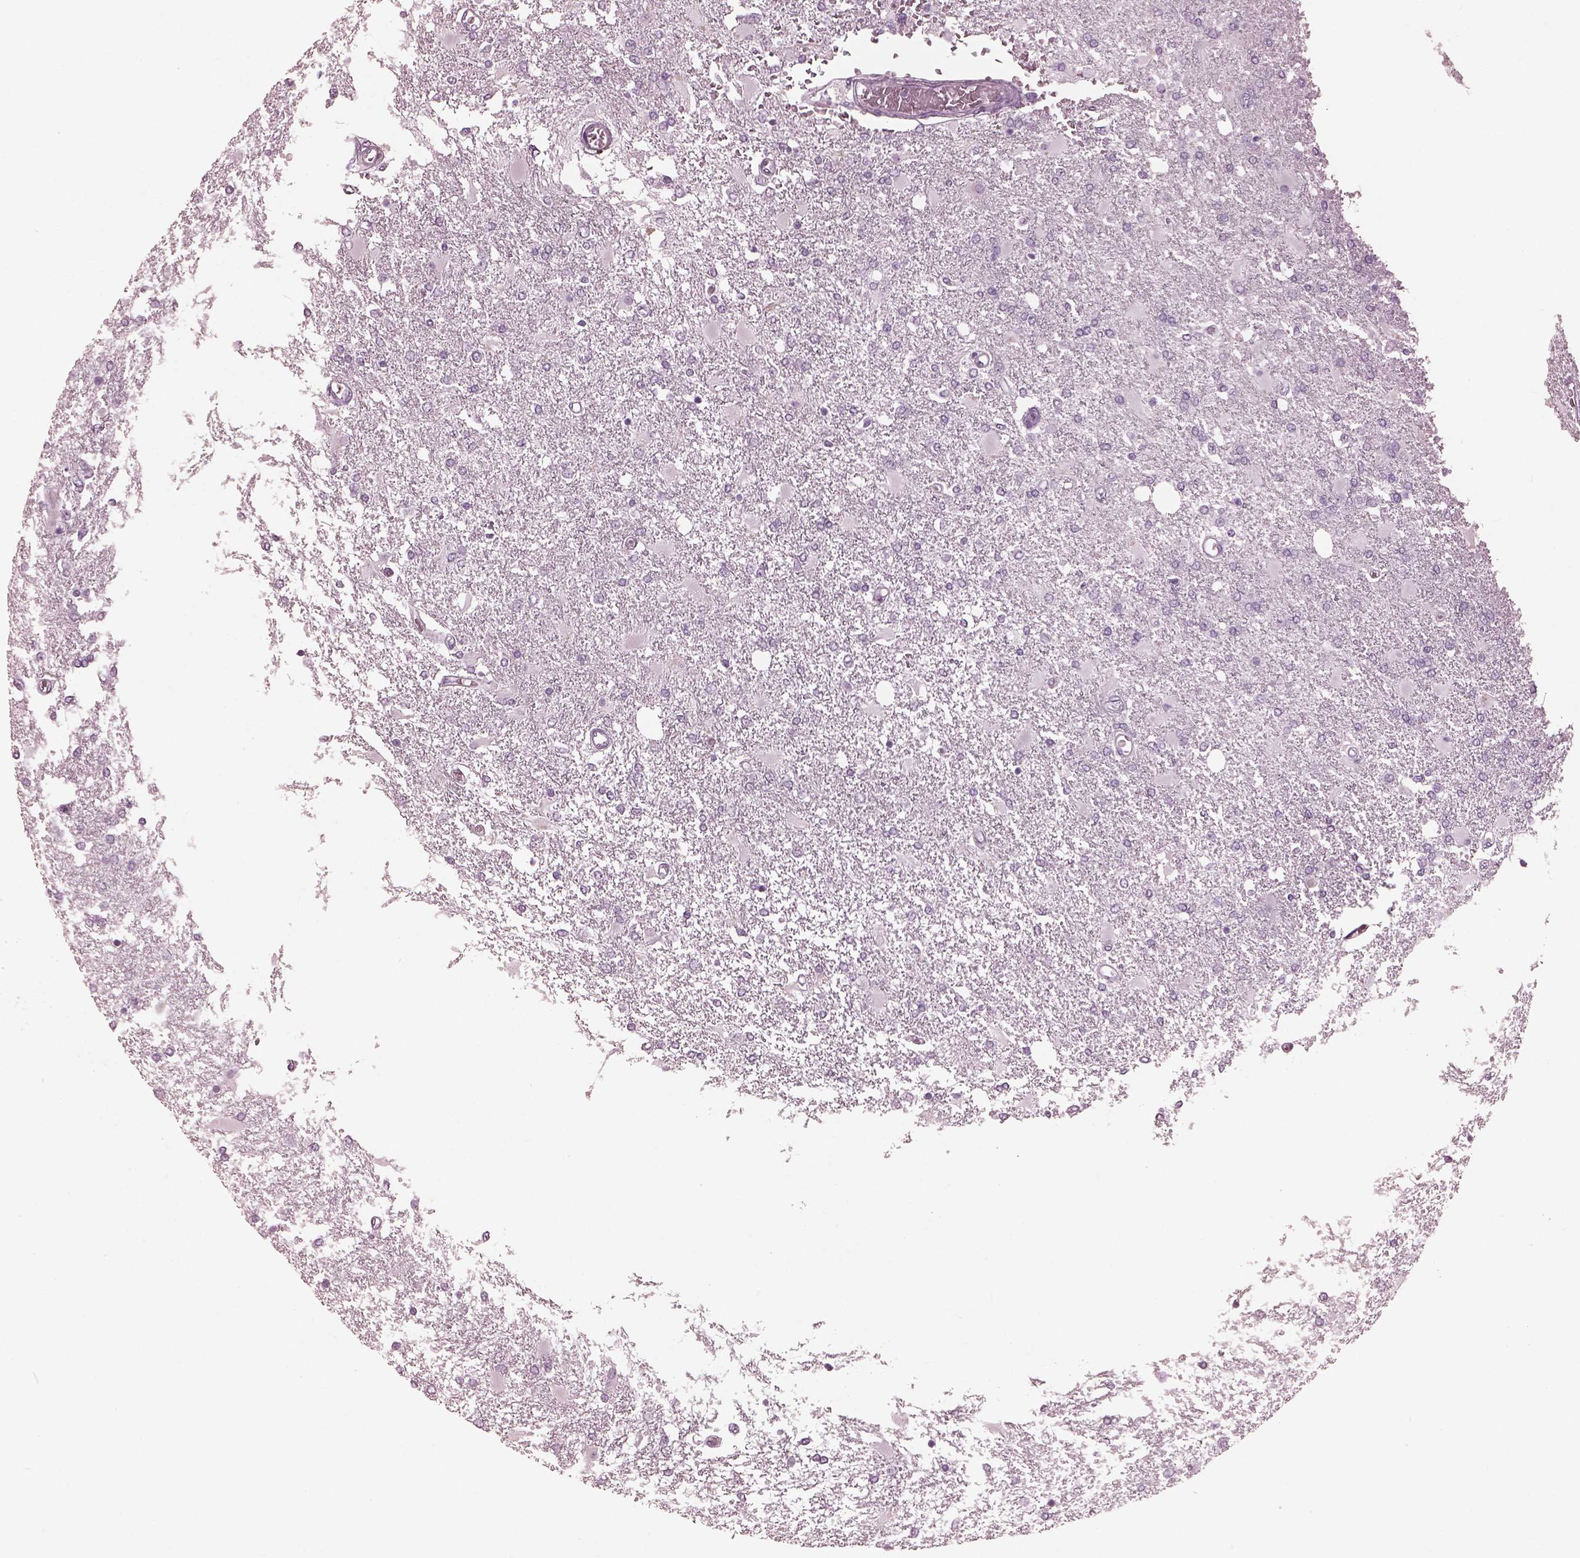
{"staining": {"intensity": "negative", "quantity": "none", "location": "none"}, "tissue": "glioma", "cell_type": "Tumor cells", "image_type": "cancer", "snomed": [{"axis": "morphology", "description": "Glioma, malignant, High grade"}, {"axis": "topography", "description": "Cerebral cortex"}], "caption": "Immunohistochemical staining of human malignant glioma (high-grade) demonstrates no significant staining in tumor cells.", "gene": "FABP9", "patient": {"sex": "male", "age": 79}}